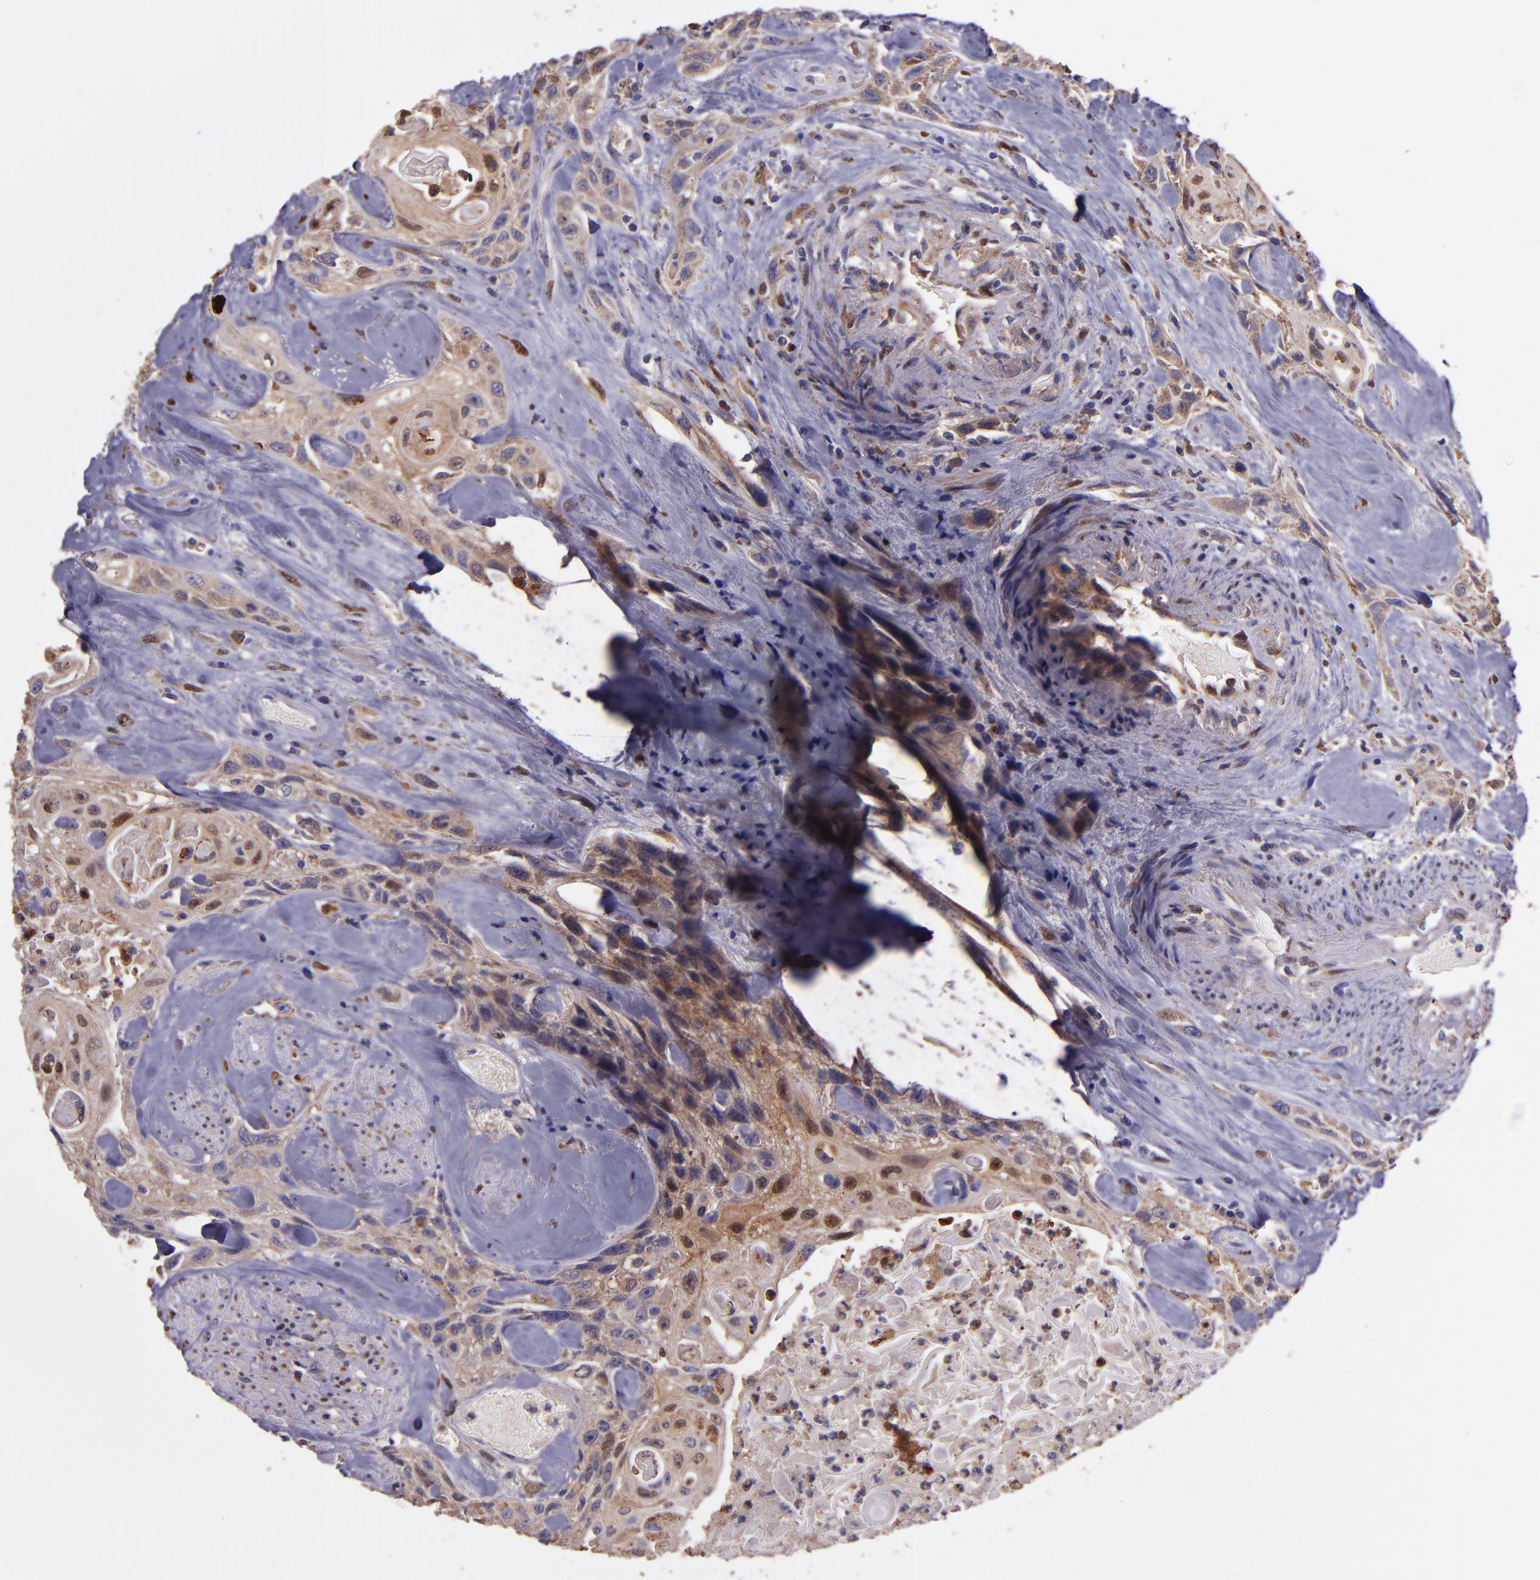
{"staining": {"intensity": "weak", "quantity": ">75%", "location": "cytoplasmic/membranous"}, "tissue": "urothelial cancer", "cell_type": "Tumor cells", "image_type": "cancer", "snomed": [{"axis": "morphology", "description": "Urothelial carcinoma, High grade"}, {"axis": "topography", "description": "Urinary bladder"}], "caption": "Urothelial carcinoma (high-grade) stained with a brown dye reveals weak cytoplasmic/membranous positive staining in about >75% of tumor cells.", "gene": "WASHC1", "patient": {"sex": "female", "age": 84}}